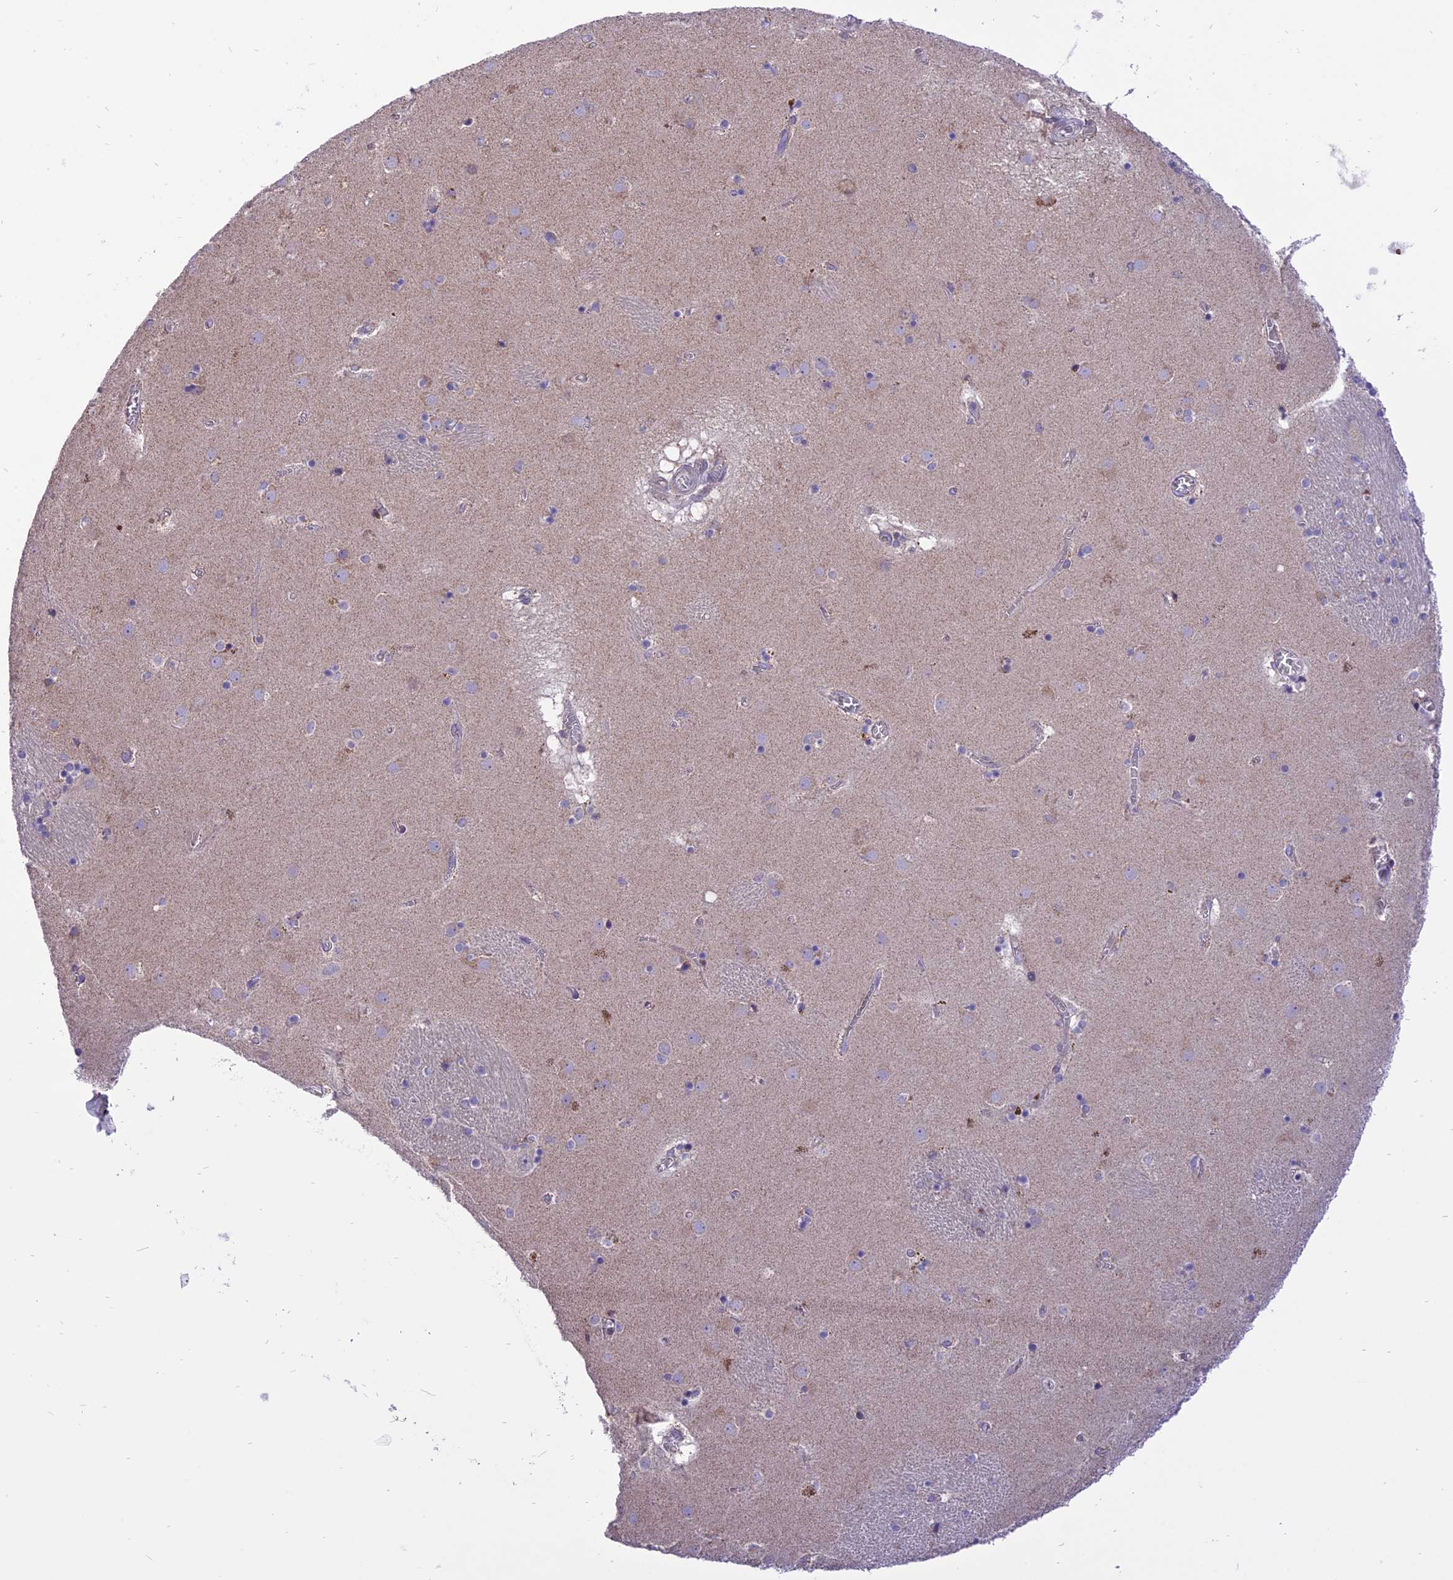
{"staining": {"intensity": "weak", "quantity": "<25%", "location": "cytoplasmic/membranous"}, "tissue": "caudate", "cell_type": "Glial cells", "image_type": "normal", "snomed": [{"axis": "morphology", "description": "Normal tissue, NOS"}, {"axis": "topography", "description": "Lateral ventricle wall"}], "caption": "Immunohistochemical staining of benign human caudate reveals no significant positivity in glial cells.", "gene": "ARMCX6", "patient": {"sex": "male", "age": 70}}